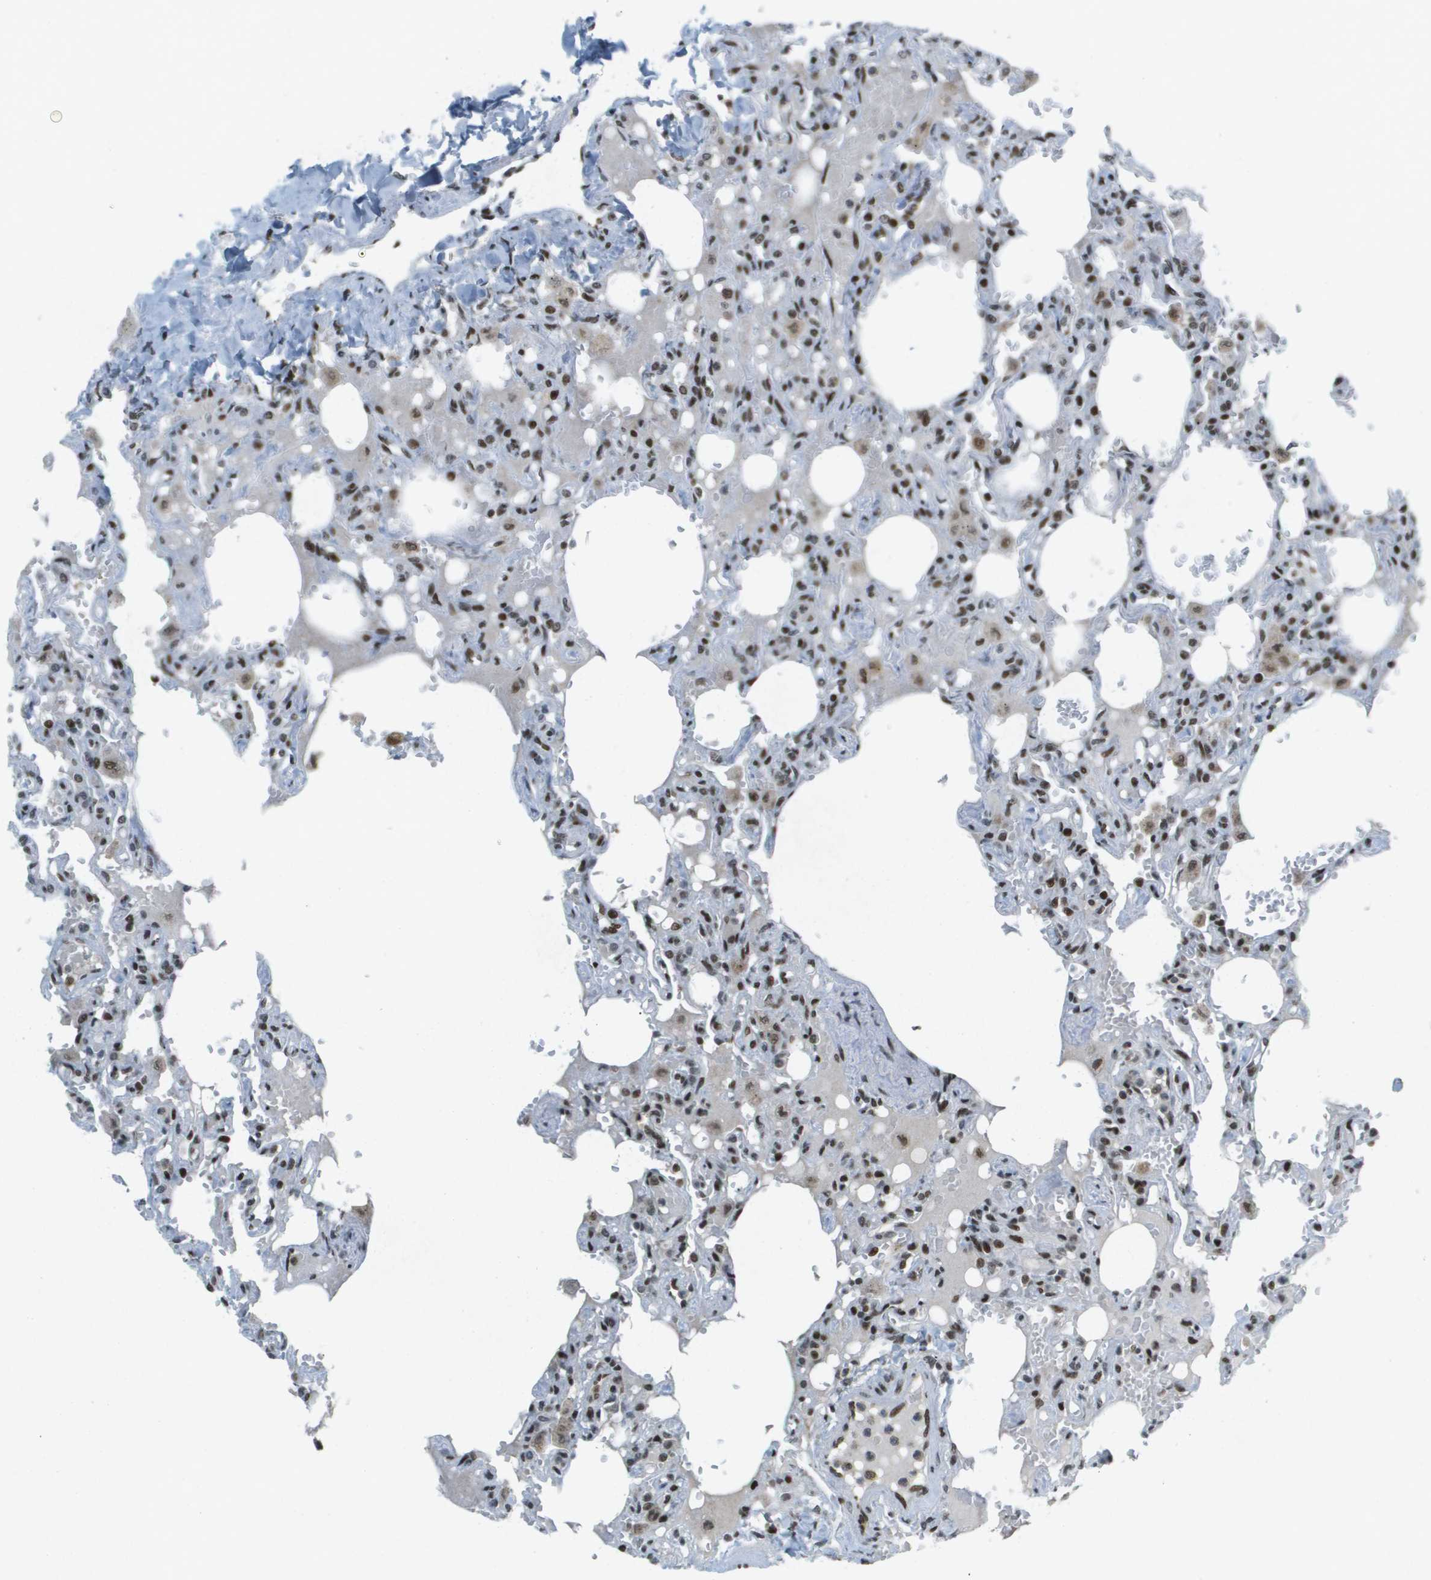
{"staining": {"intensity": "strong", "quantity": ">75%", "location": "nuclear"}, "tissue": "lung", "cell_type": "Alveolar cells", "image_type": "normal", "snomed": [{"axis": "morphology", "description": "Normal tissue, NOS"}, {"axis": "topography", "description": "Lung"}], "caption": "Brown immunohistochemical staining in normal lung demonstrates strong nuclear staining in approximately >75% of alveolar cells. Using DAB (brown) and hematoxylin (blue) stains, captured at high magnification using brightfield microscopy.", "gene": "IRF7", "patient": {"sex": "male", "age": 21}}